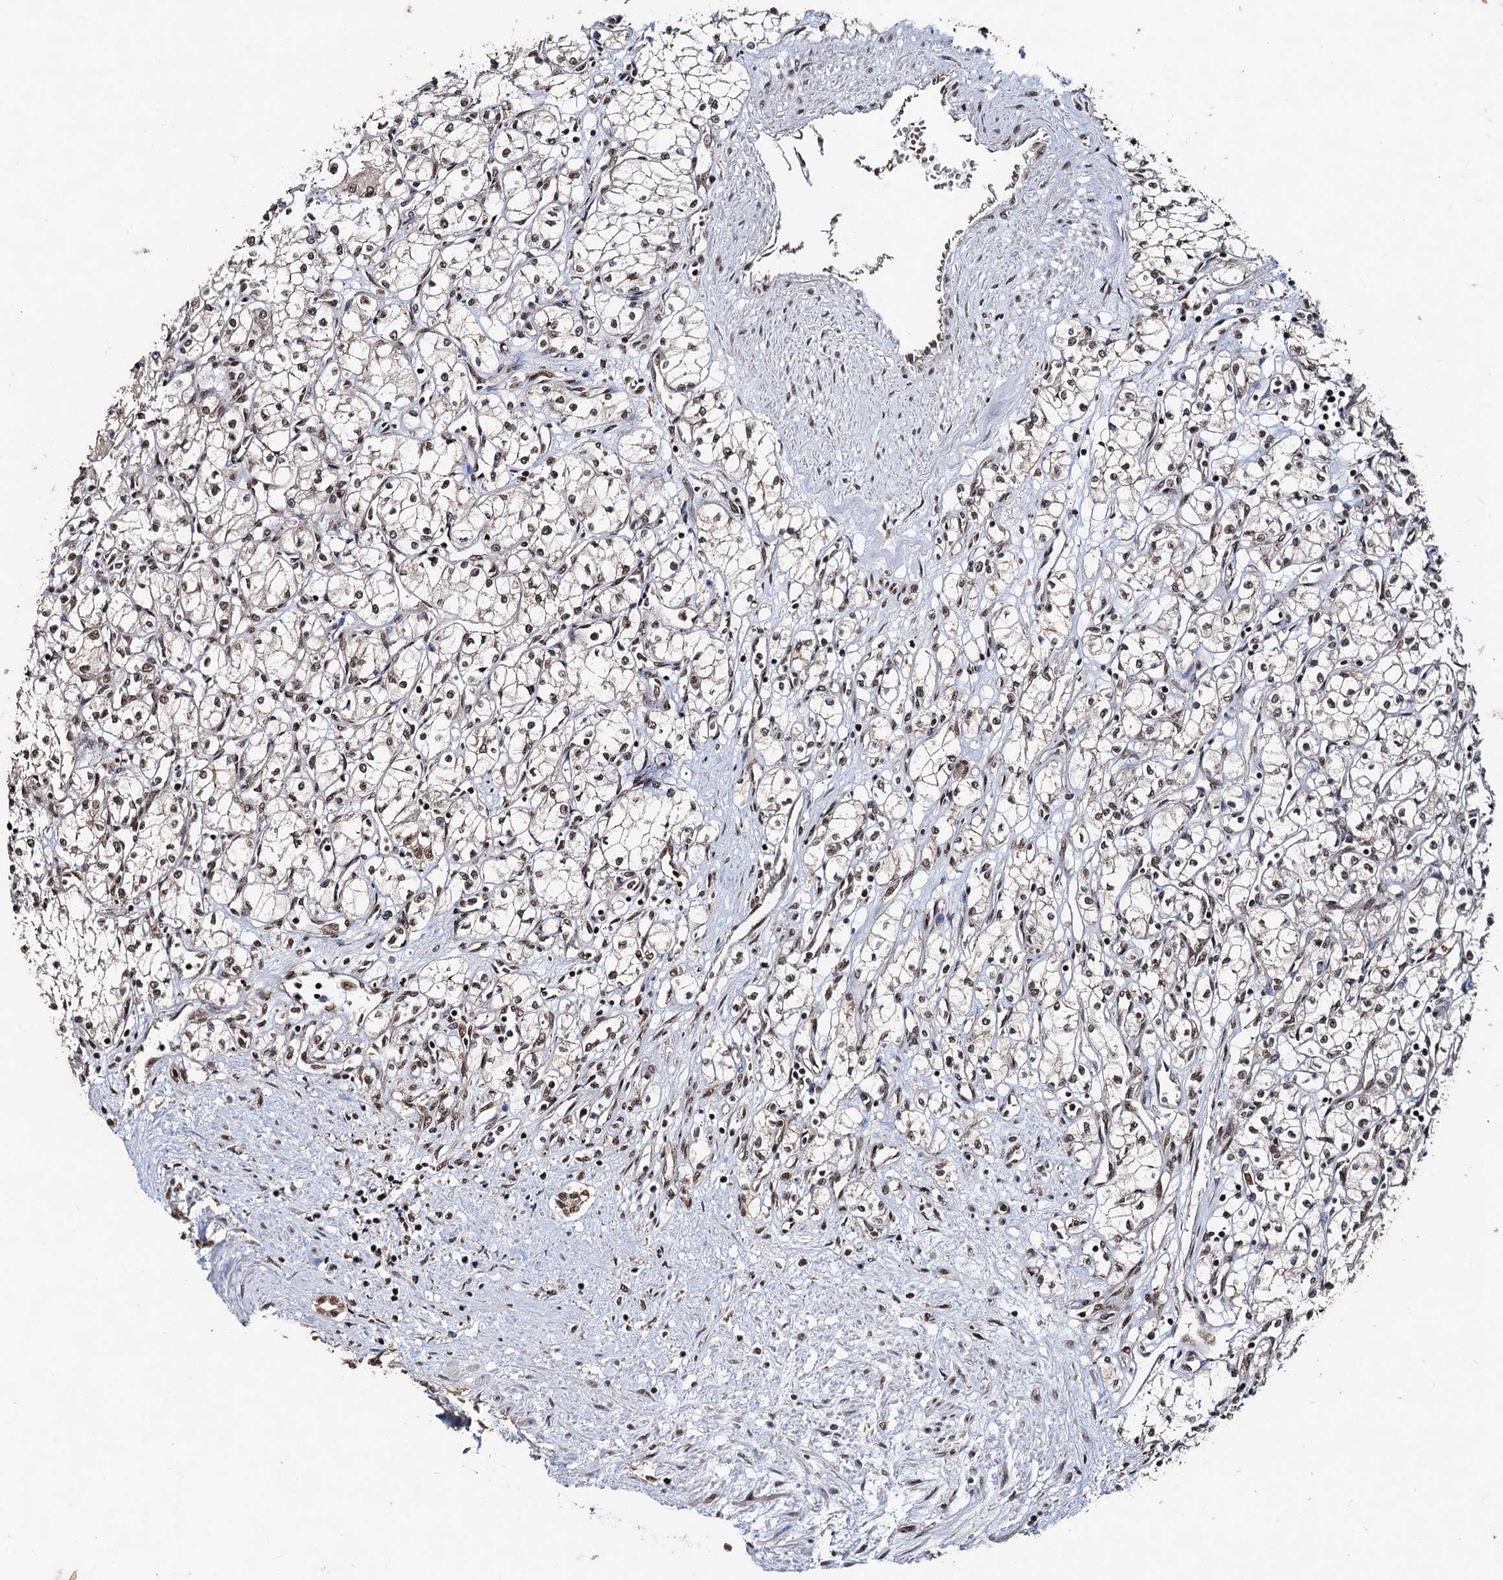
{"staining": {"intensity": "weak", "quantity": "25%-75%", "location": "nuclear"}, "tissue": "renal cancer", "cell_type": "Tumor cells", "image_type": "cancer", "snomed": [{"axis": "morphology", "description": "Adenocarcinoma, NOS"}, {"axis": "topography", "description": "Kidney"}], "caption": "The immunohistochemical stain labels weak nuclear staining in tumor cells of renal cancer (adenocarcinoma) tissue.", "gene": "REP15", "patient": {"sex": "male", "age": 59}}